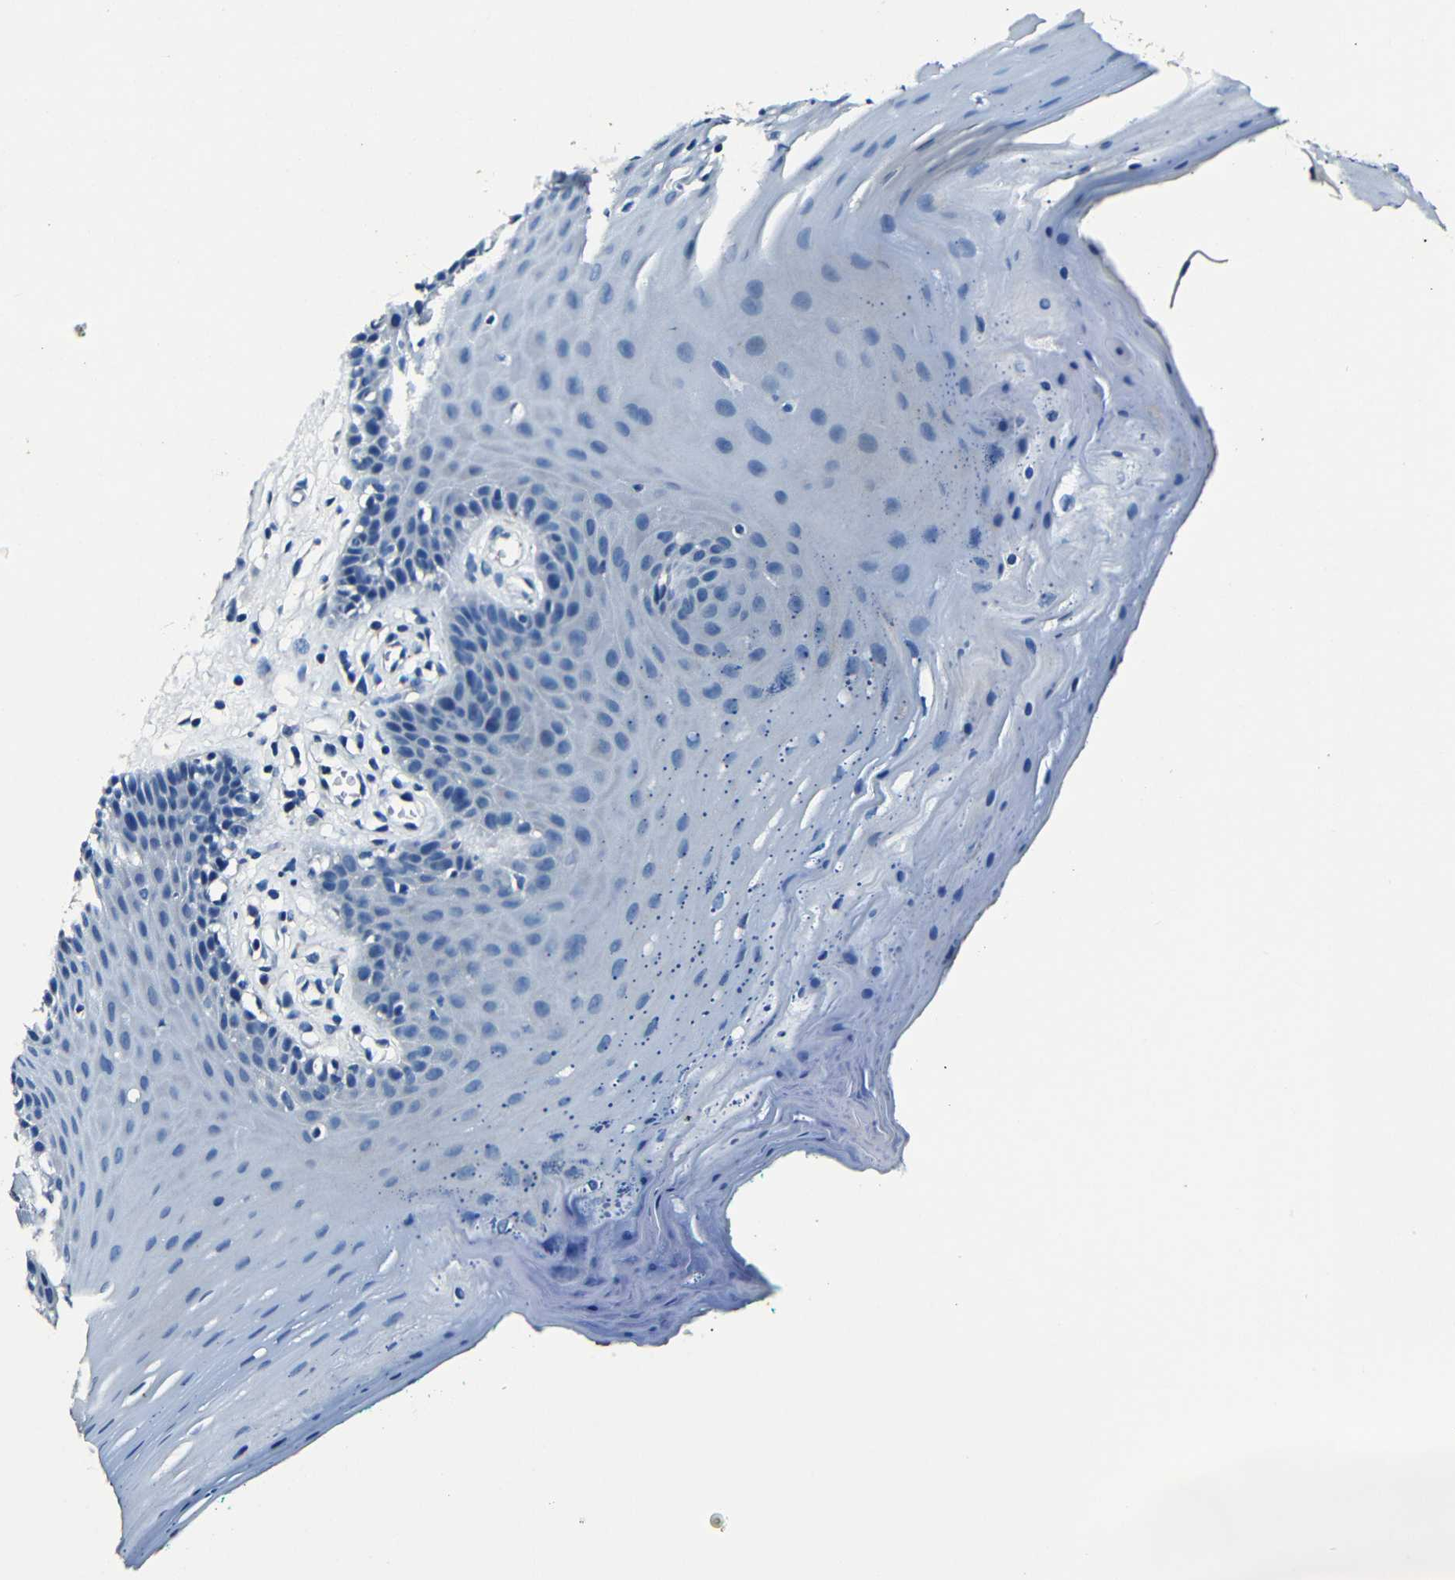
{"staining": {"intensity": "negative", "quantity": "none", "location": "none"}, "tissue": "oral mucosa", "cell_type": "Squamous epithelial cells", "image_type": "normal", "snomed": [{"axis": "morphology", "description": "Normal tissue, NOS"}, {"axis": "topography", "description": "Skeletal muscle"}, {"axis": "topography", "description": "Oral tissue"}], "caption": "DAB (3,3'-diaminobenzidine) immunohistochemical staining of benign human oral mucosa displays no significant expression in squamous epithelial cells.", "gene": "NCMAP", "patient": {"sex": "male", "age": 58}}